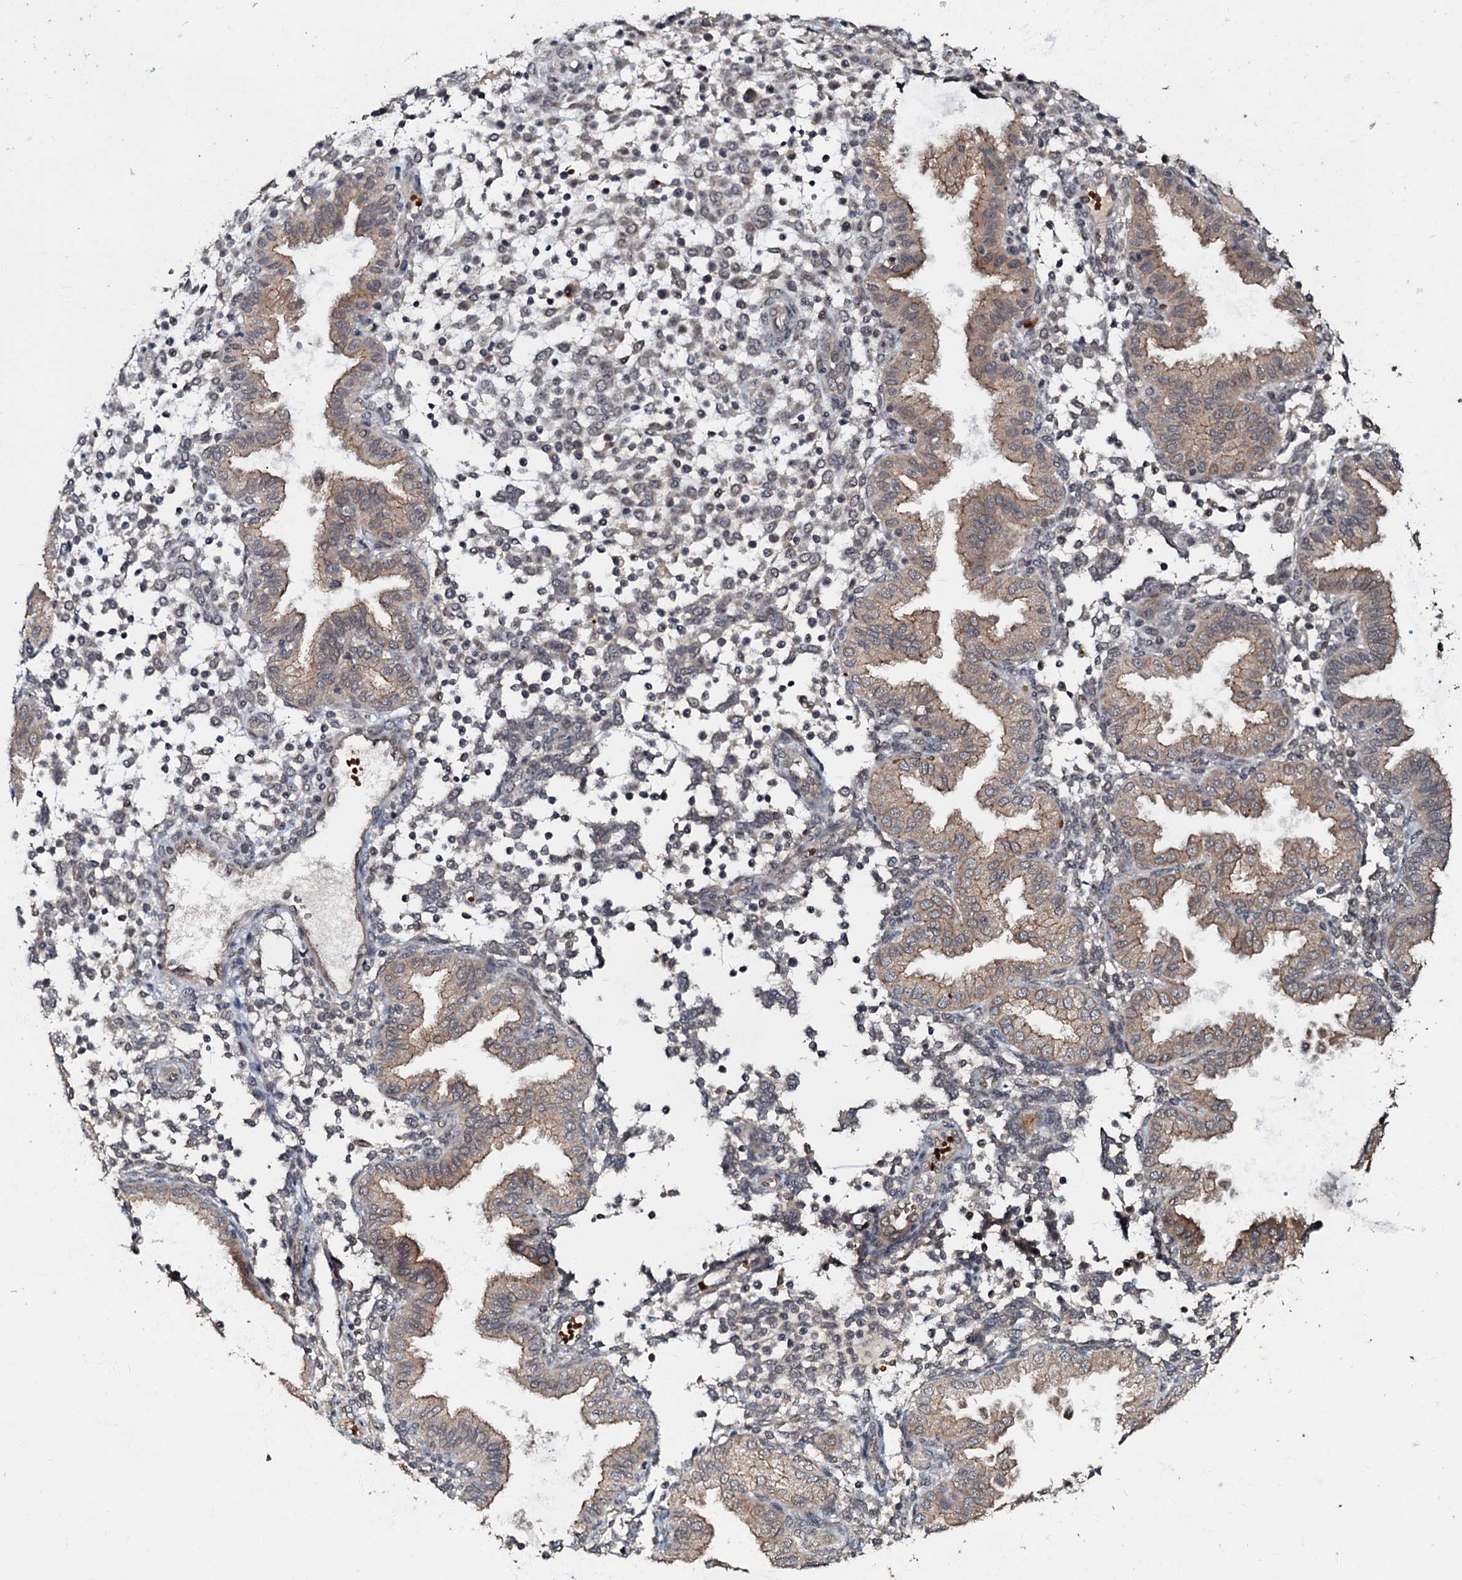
{"staining": {"intensity": "negative", "quantity": "none", "location": "none"}, "tissue": "endometrium", "cell_type": "Cells in endometrial stroma", "image_type": "normal", "snomed": [{"axis": "morphology", "description": "Normal tissue, NOS"}, {"axis": "topography", "description": "Endometrium"}], "caption": "Immunohistochemistry photomicrograph of unremarkable human endometrium stained for a protein (brown), which displays no expression in cells in endometrial stroma. The staining was performed using DAB (3,3'-diaminobenzidine) to visualize the protein expression in brown, while the nuclei were stained in blue with hematoxylin (Magnification: 20x).", "gene": "MANSC4", "patient": {"sex": "female", "age": 53}}